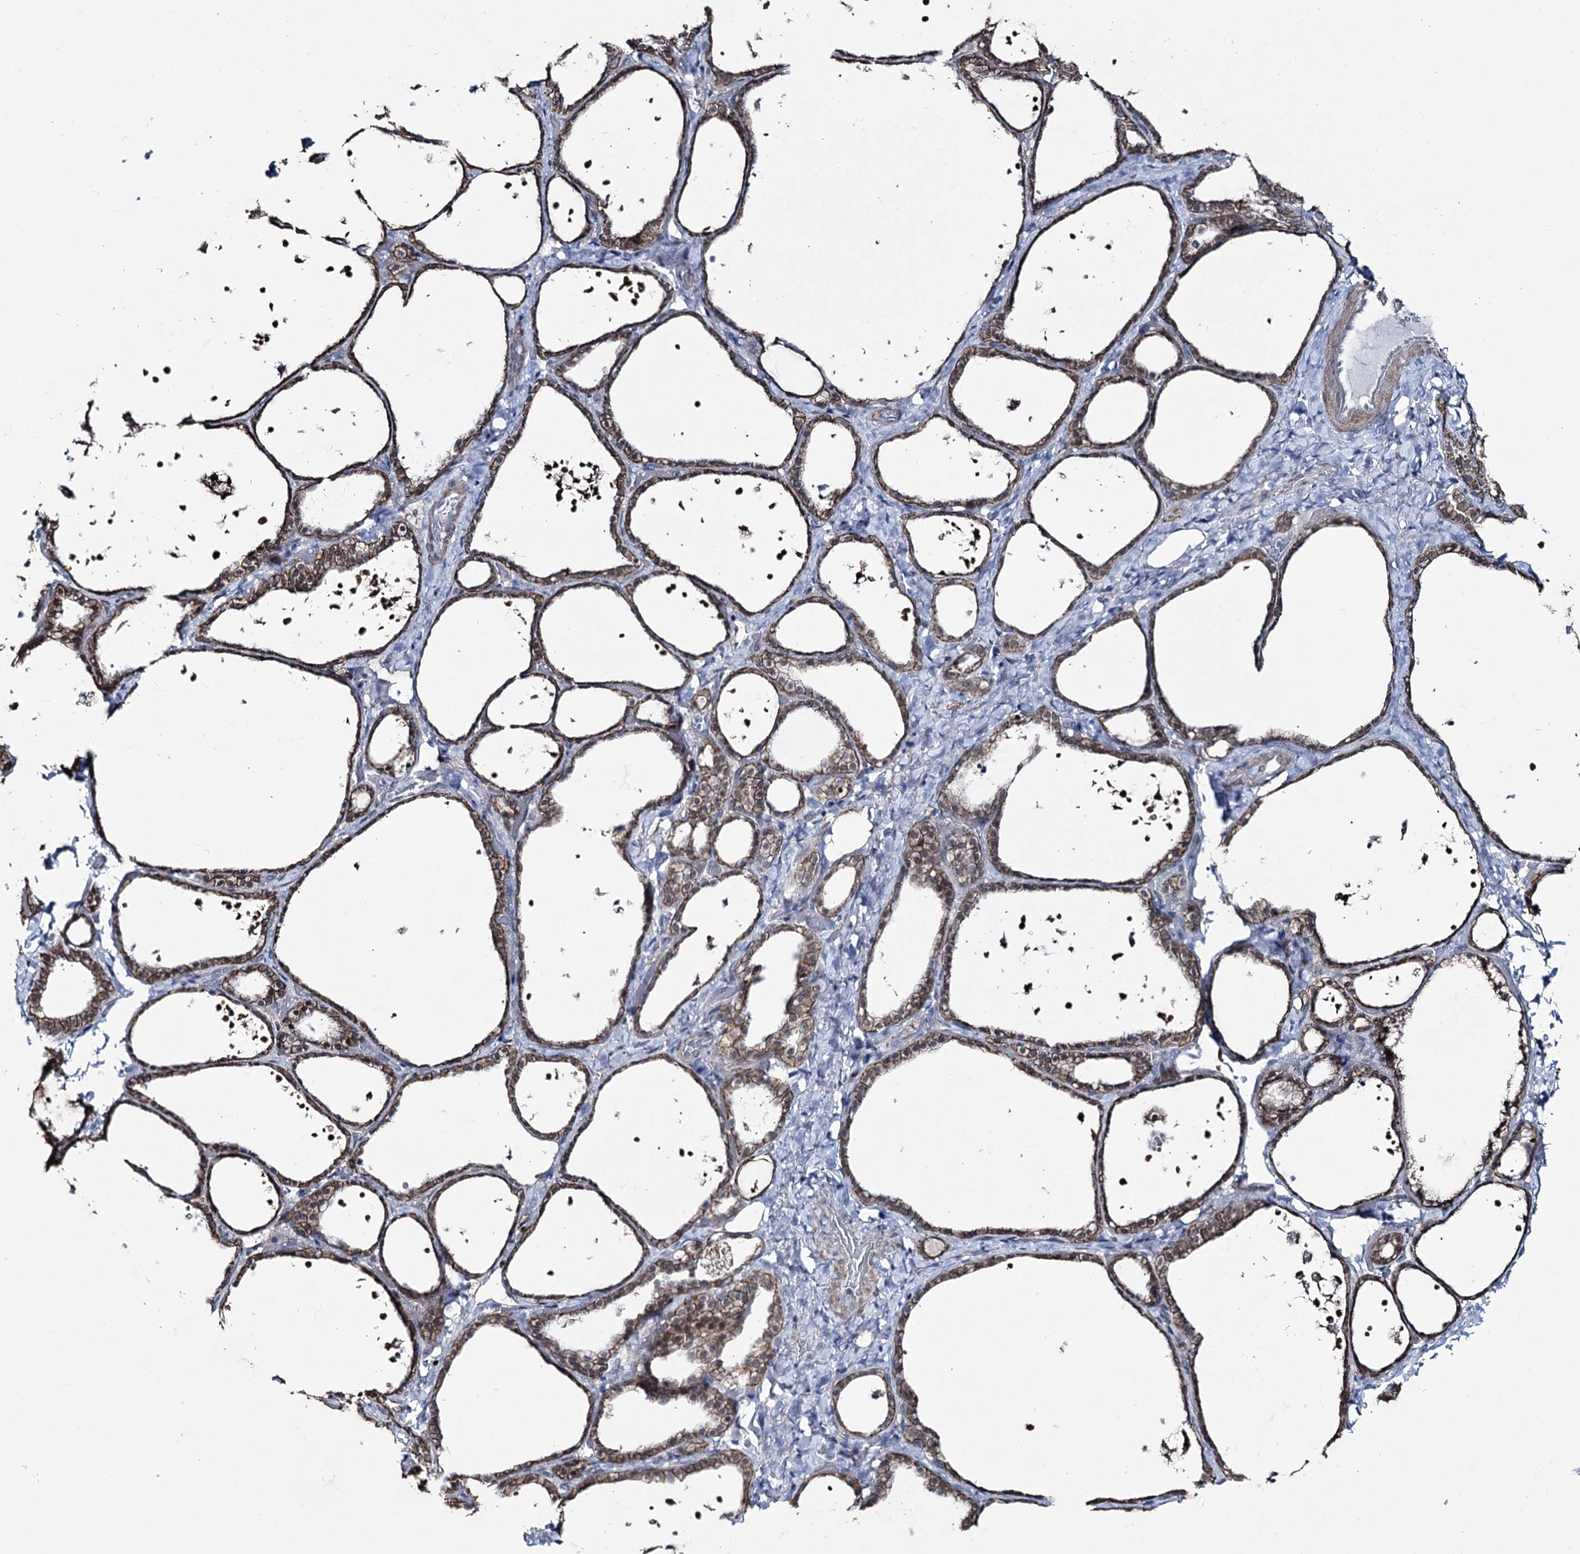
{"staining": {"intensity": "moderate", "quantity": ">75%", "location": "cytoplasmic/membranous"}, "tissue": "thyroid gland", "cell_type": "Glandular cells", "image_type": "normal", "snomed": [{"axis": "morphology", "description": "Normal tissue, NOS"}, {"axis": "topography", "description": "Thyroid gland"}], "caption": "Immunohistochemistry (IHC) histopathology image of benign thyroid gland: human thyroid gland stained using IHC displays medium levels of moderate protein expression localized specifically in the cytoplasmic/membranous of glandular cells, appearing as a cytoplasmic/membranous brown color.", "gene": "FAM120B", "patient": {"sex": "female", "age": 44}}